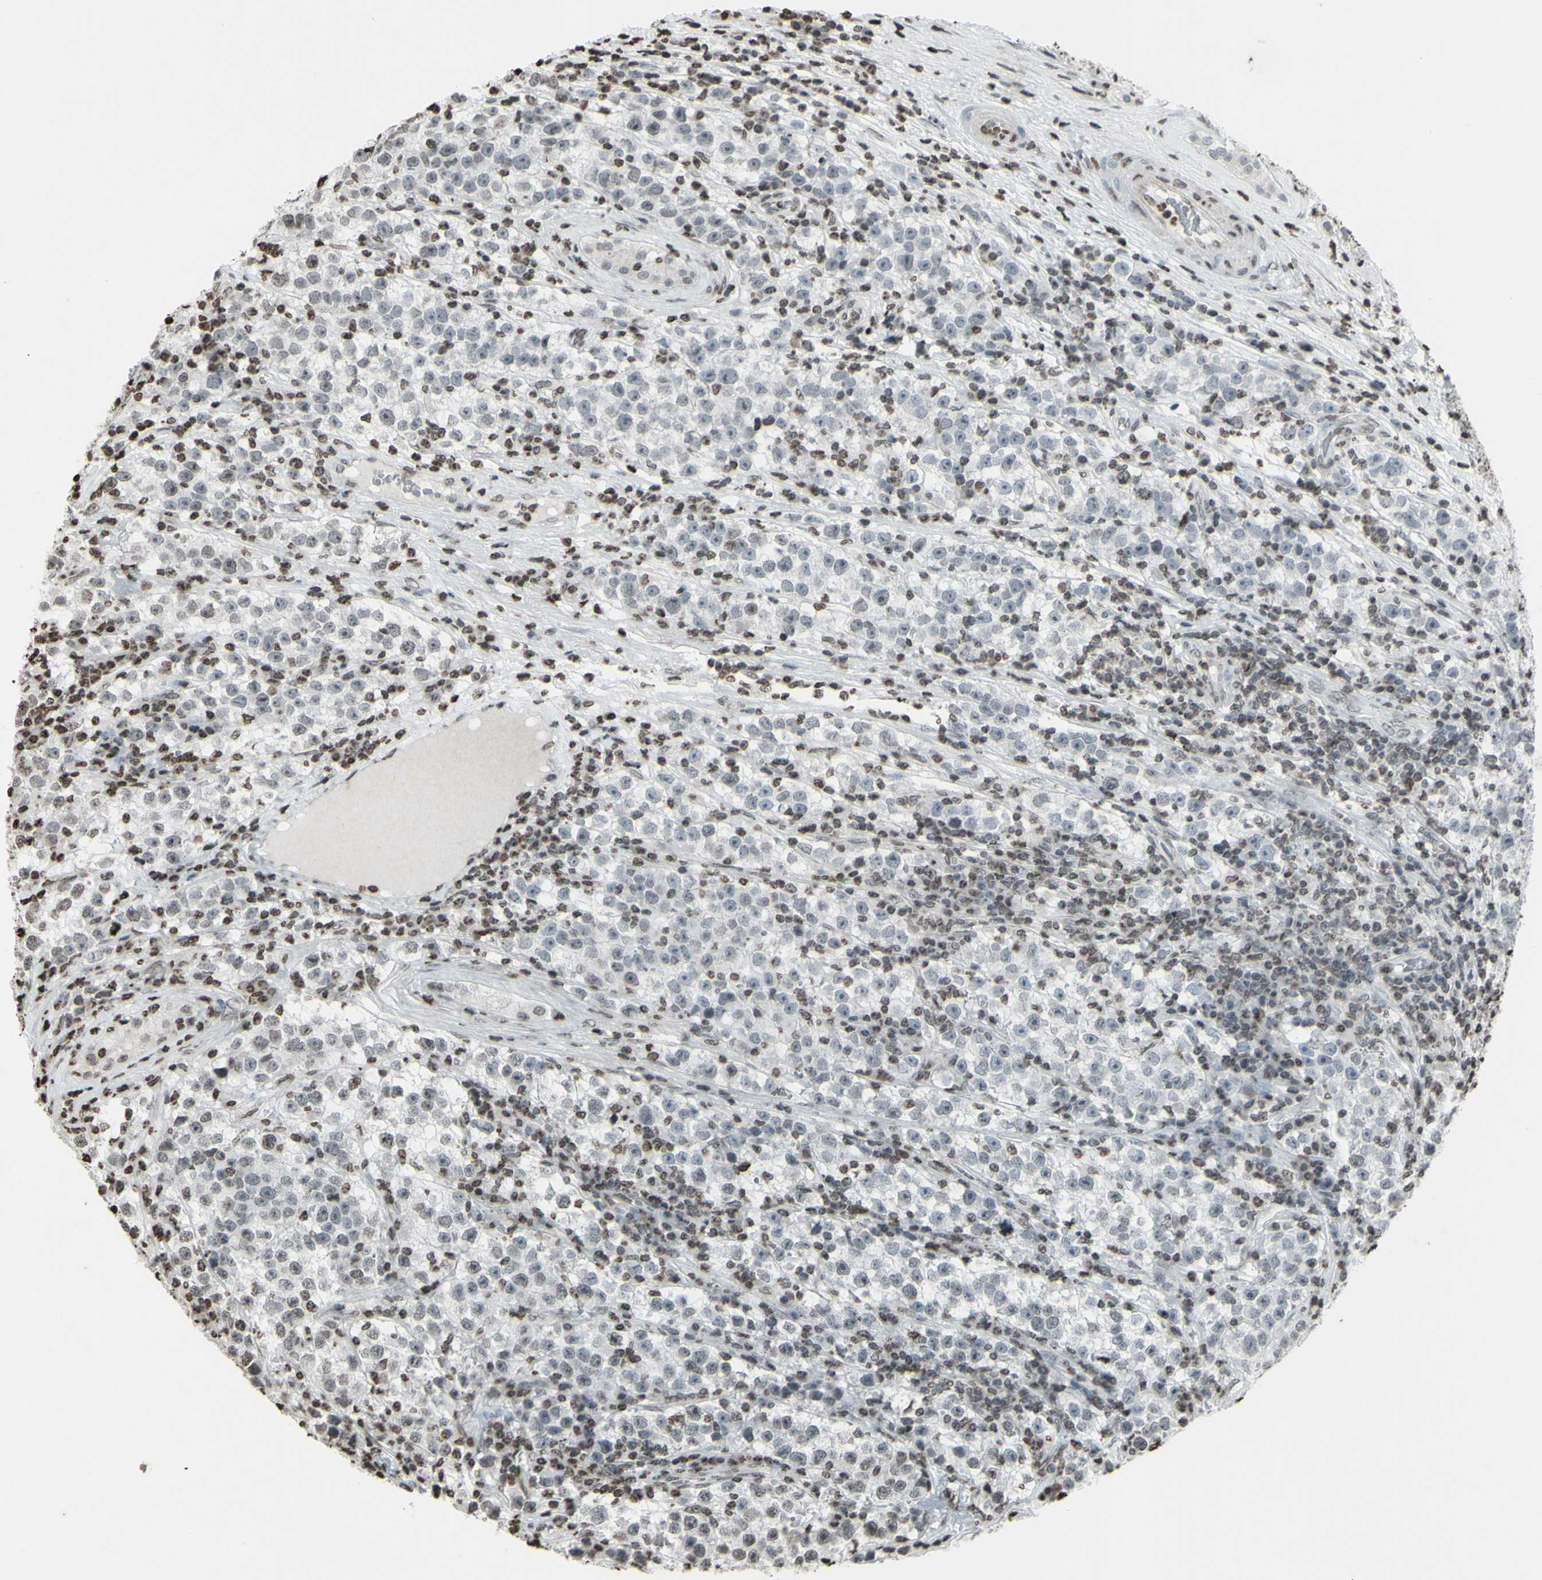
{"staining": {"intensity": "negative", "quantity": "none", "location": "none"}, "tissue": "testis cancer", "cell_type": "Tumor cells", "image_type": "cancer", "snomed": [{"axis": "morphology", "description": "Seminoma, NOS"}, {"axis": "topography", "description": "Testis"}], "caption": "A high-resolution histopathology image shows immunohistochemistry staining of testis cancer (seminoma), which exhibits no significant staining in tumor cells.", "gene": "CD79B", "patient": {"sex": "male", "age": 22}}